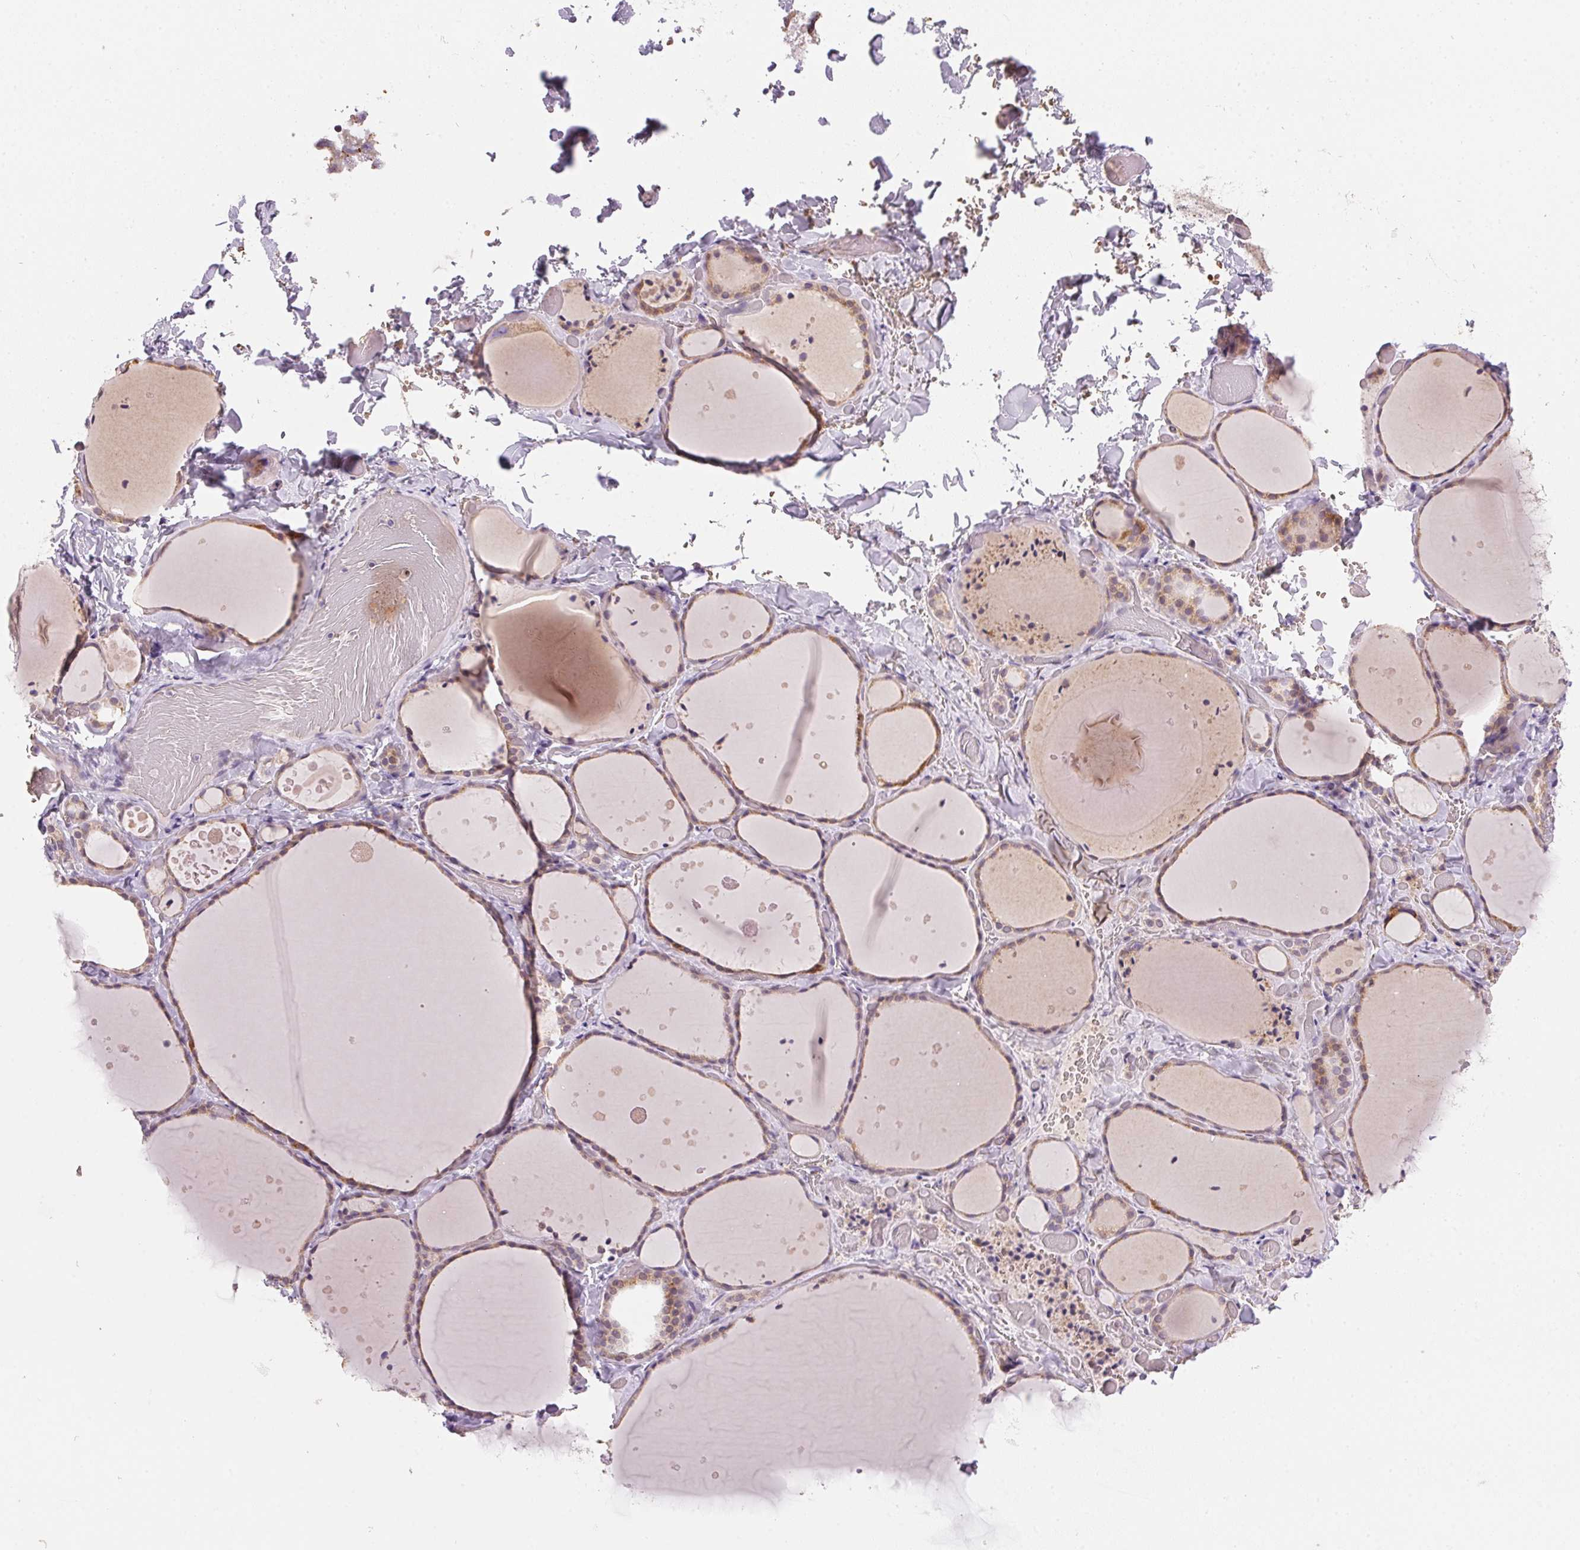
{"staining": {"intensity": "weak", "quantity": "25%-75%", "location": "cytoplasmic/membranous"}, "tissue": "thyroid gland", "cell_type": "Glandular cells", "image_type": "normal", "snomed": [{"axis": "morphology", "description": "Normal tissue, NOS"}, {"axis": "topography", "description": "Thyroid gland"}], "caption": "Immunohistochemical staining of unremarkable thyroid gland shows 25%-75% levels of weak cytoplasmic/membranous protein expression in approximately 25%-75% of glandular cells.", "gene": "METTL13", "patient": {"sex": "female", "age": 36}}